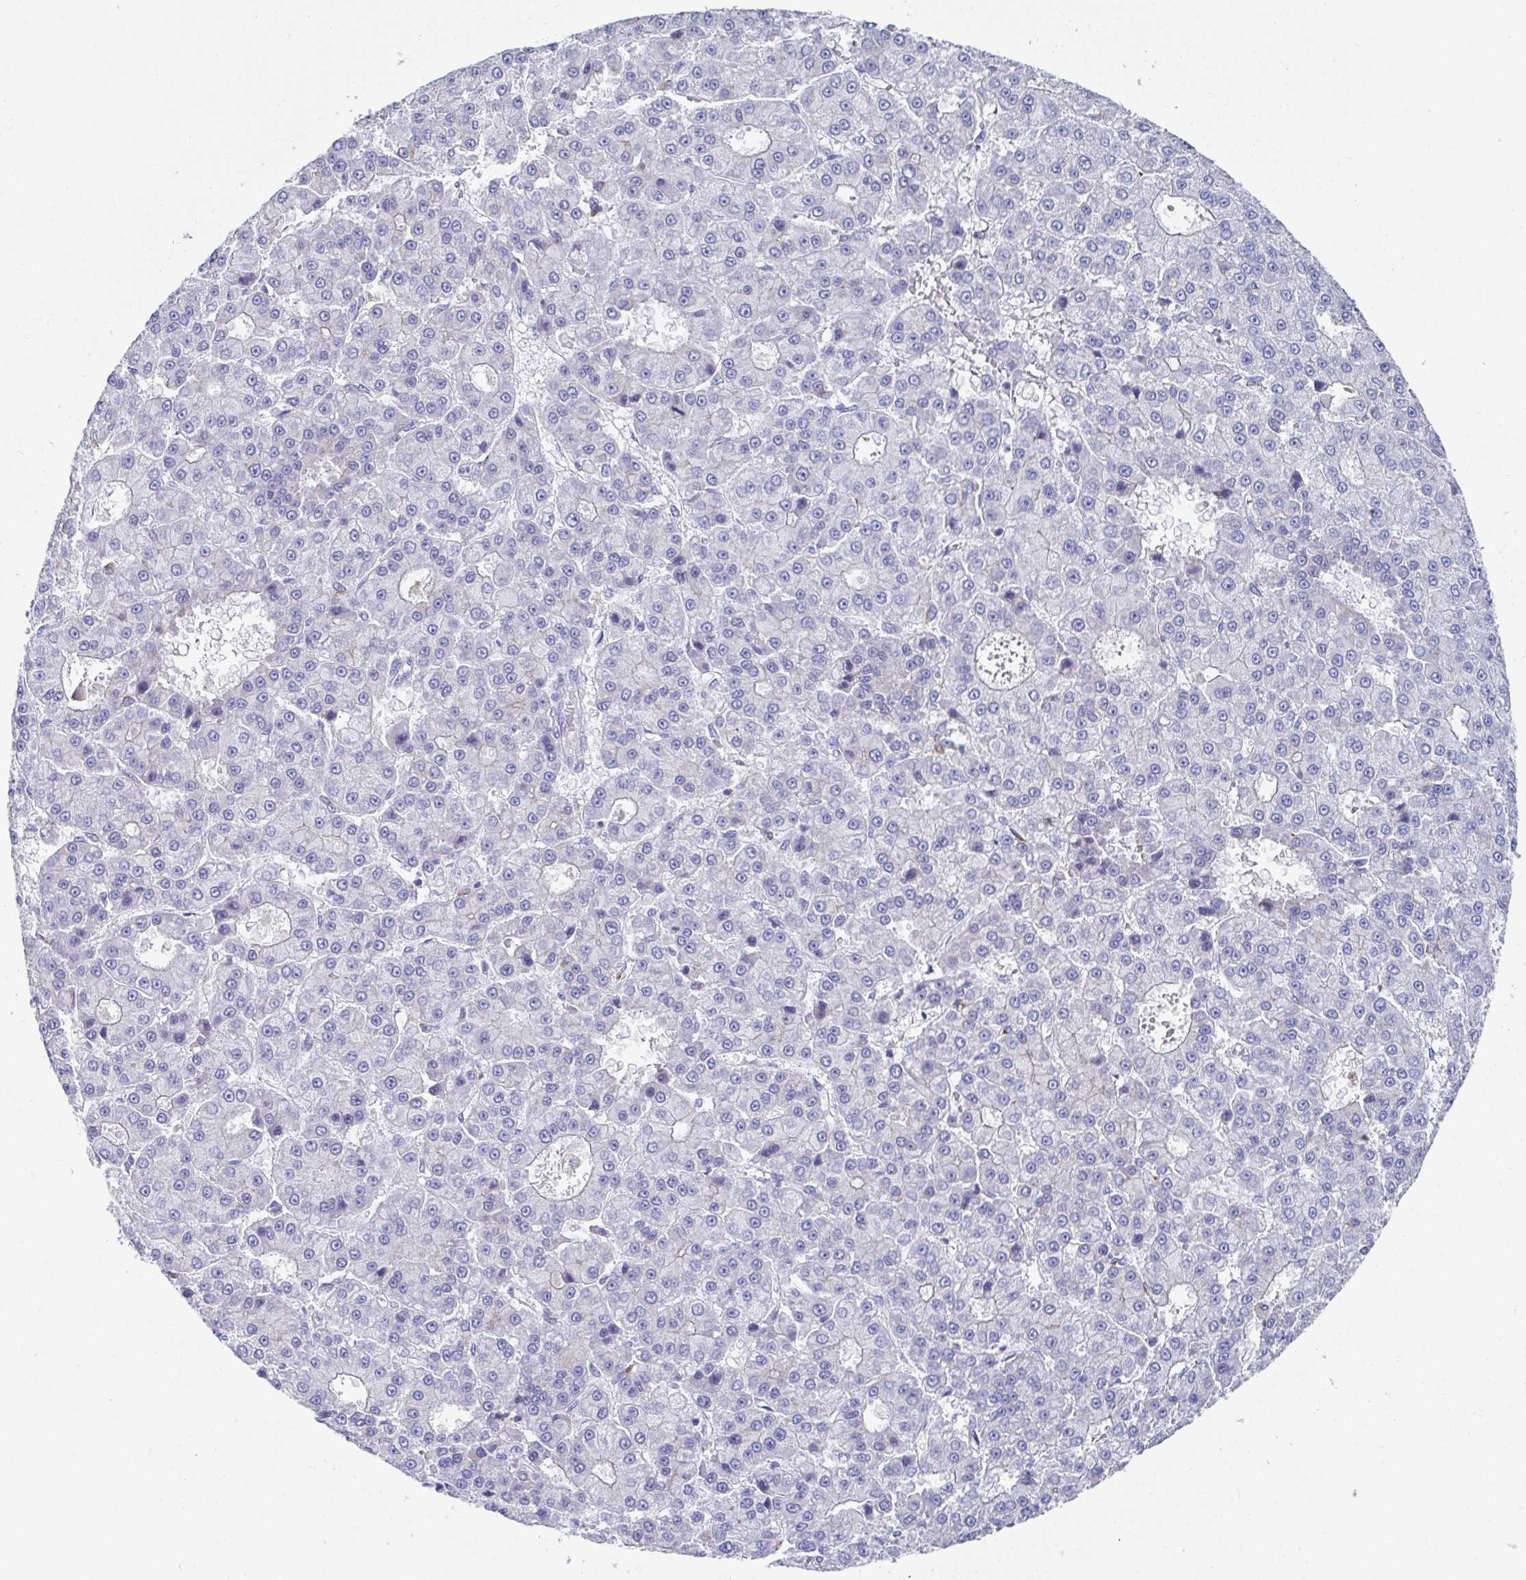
{"staining": {"intensity": "negative", "quantity": "none", "location": "none"}, "tissue": "liver cancer", "cell_type": "Tumor cells", "image_type": "cancer", "snomed": [{"axis": "morphology", "description": "Carcinoma, Hepatocellular, NOS"}, {"axis": "topography", "description": "Liver"}], "caption": "Liver cancer (hepatocellular carcinoma) stained for a protein using immunohistochemistry (IHC) exhibits no positivity tumor cells.", "gene": "TAS2R39", "patient": {"sex": "male", "age": 70}}